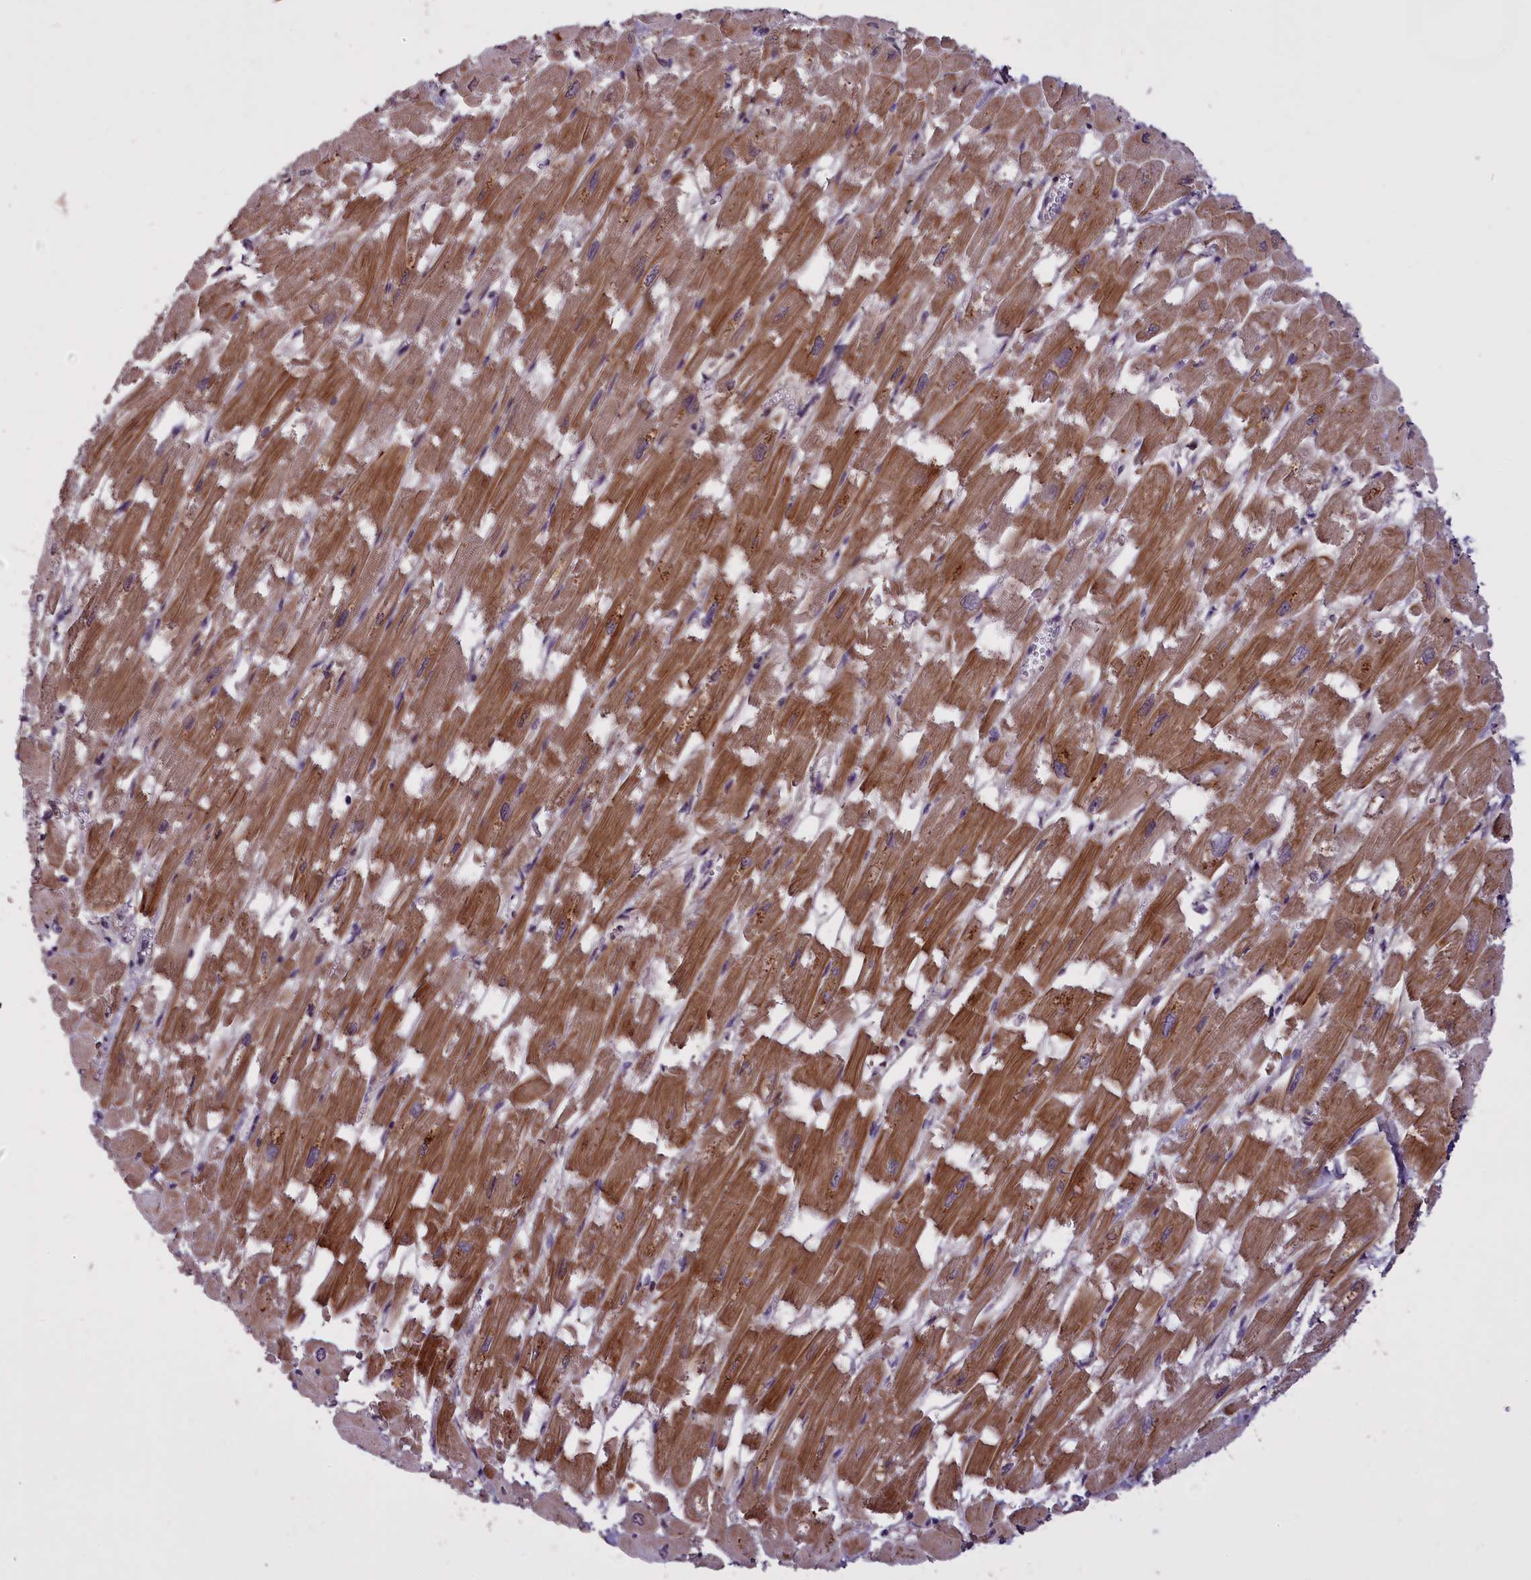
{"staining": {"intensity": "moderate", "quantity": ">75%", "location": "cytoplasmic/membranous"}, "tissue": "heart muscle", "cell_type": "Cardiomyocytes", "image_type": "normal", "snomed": [{"axis": "morphology", "description": "Normal tissue, NOS"}, {"axis": "topography", "description": "Heart"}], "caption": "Immunohistochemical staining of normal human heart muscle reveals medium levels of moderate cytoplasmic/membranous positivity in approximately >75% of cardiomyocytes.", "gene": "ENHO", "patient": {"sex": "male", "age": 54}}